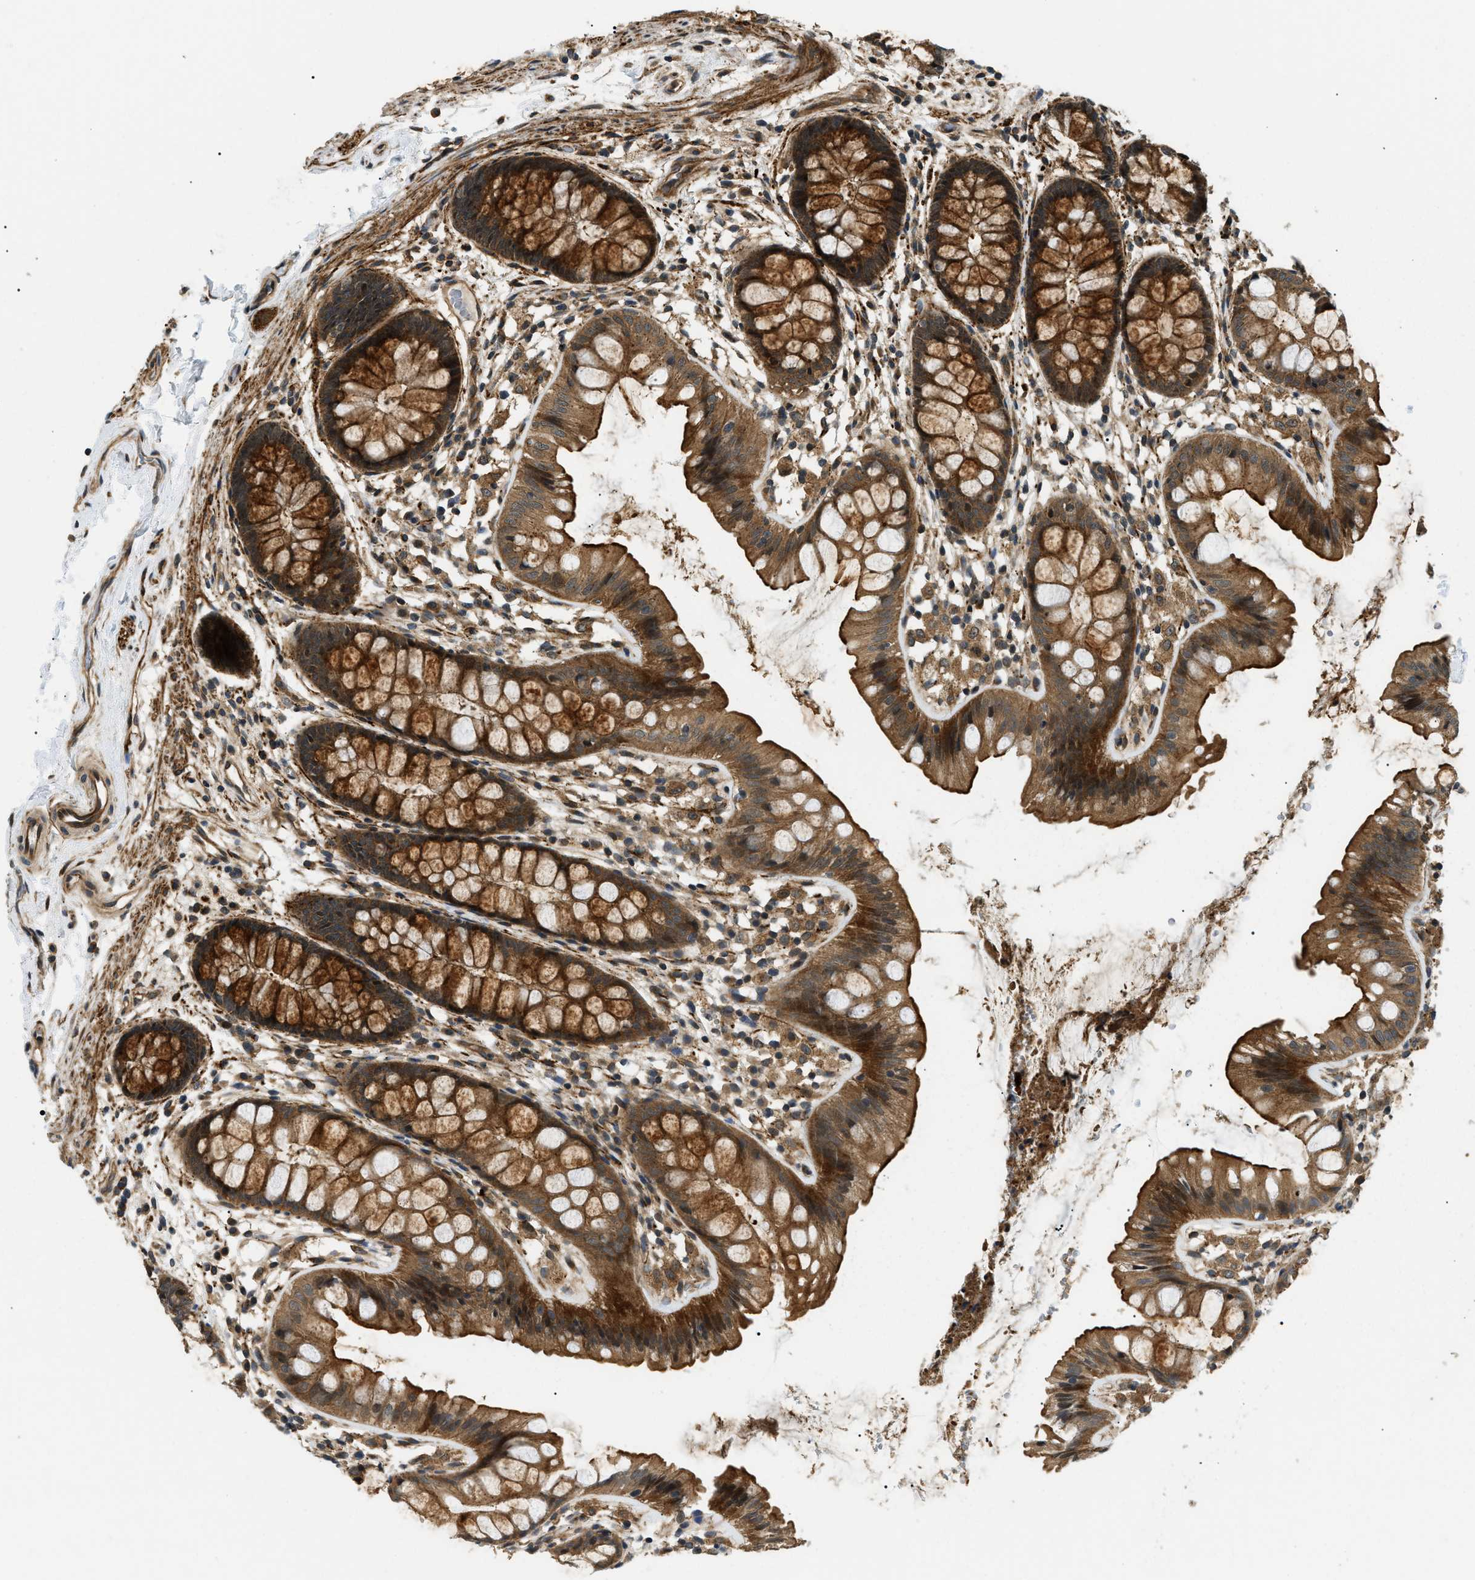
{"staining": {"intensity": "strong", "quantity": ">75%", "location": "cytoplasmic/membranous"}, "tissue": "colon", "cell_type": "Endothelial cells", "image_type": "normal", "snomed": [{"axis": "morphology", "description": "Normal tissue, NOS"}, {"axis": "topography", "description": "Colon"}], "caption": "Approximately >75% of endothelial cells in unremarkable human colon reveal strong cytoplasmic/membranous protein staining as visualized by brown immunohistochemical staining.", "gene": "ATP6AP1", "patient": {"sex": "female", "age": 56}}